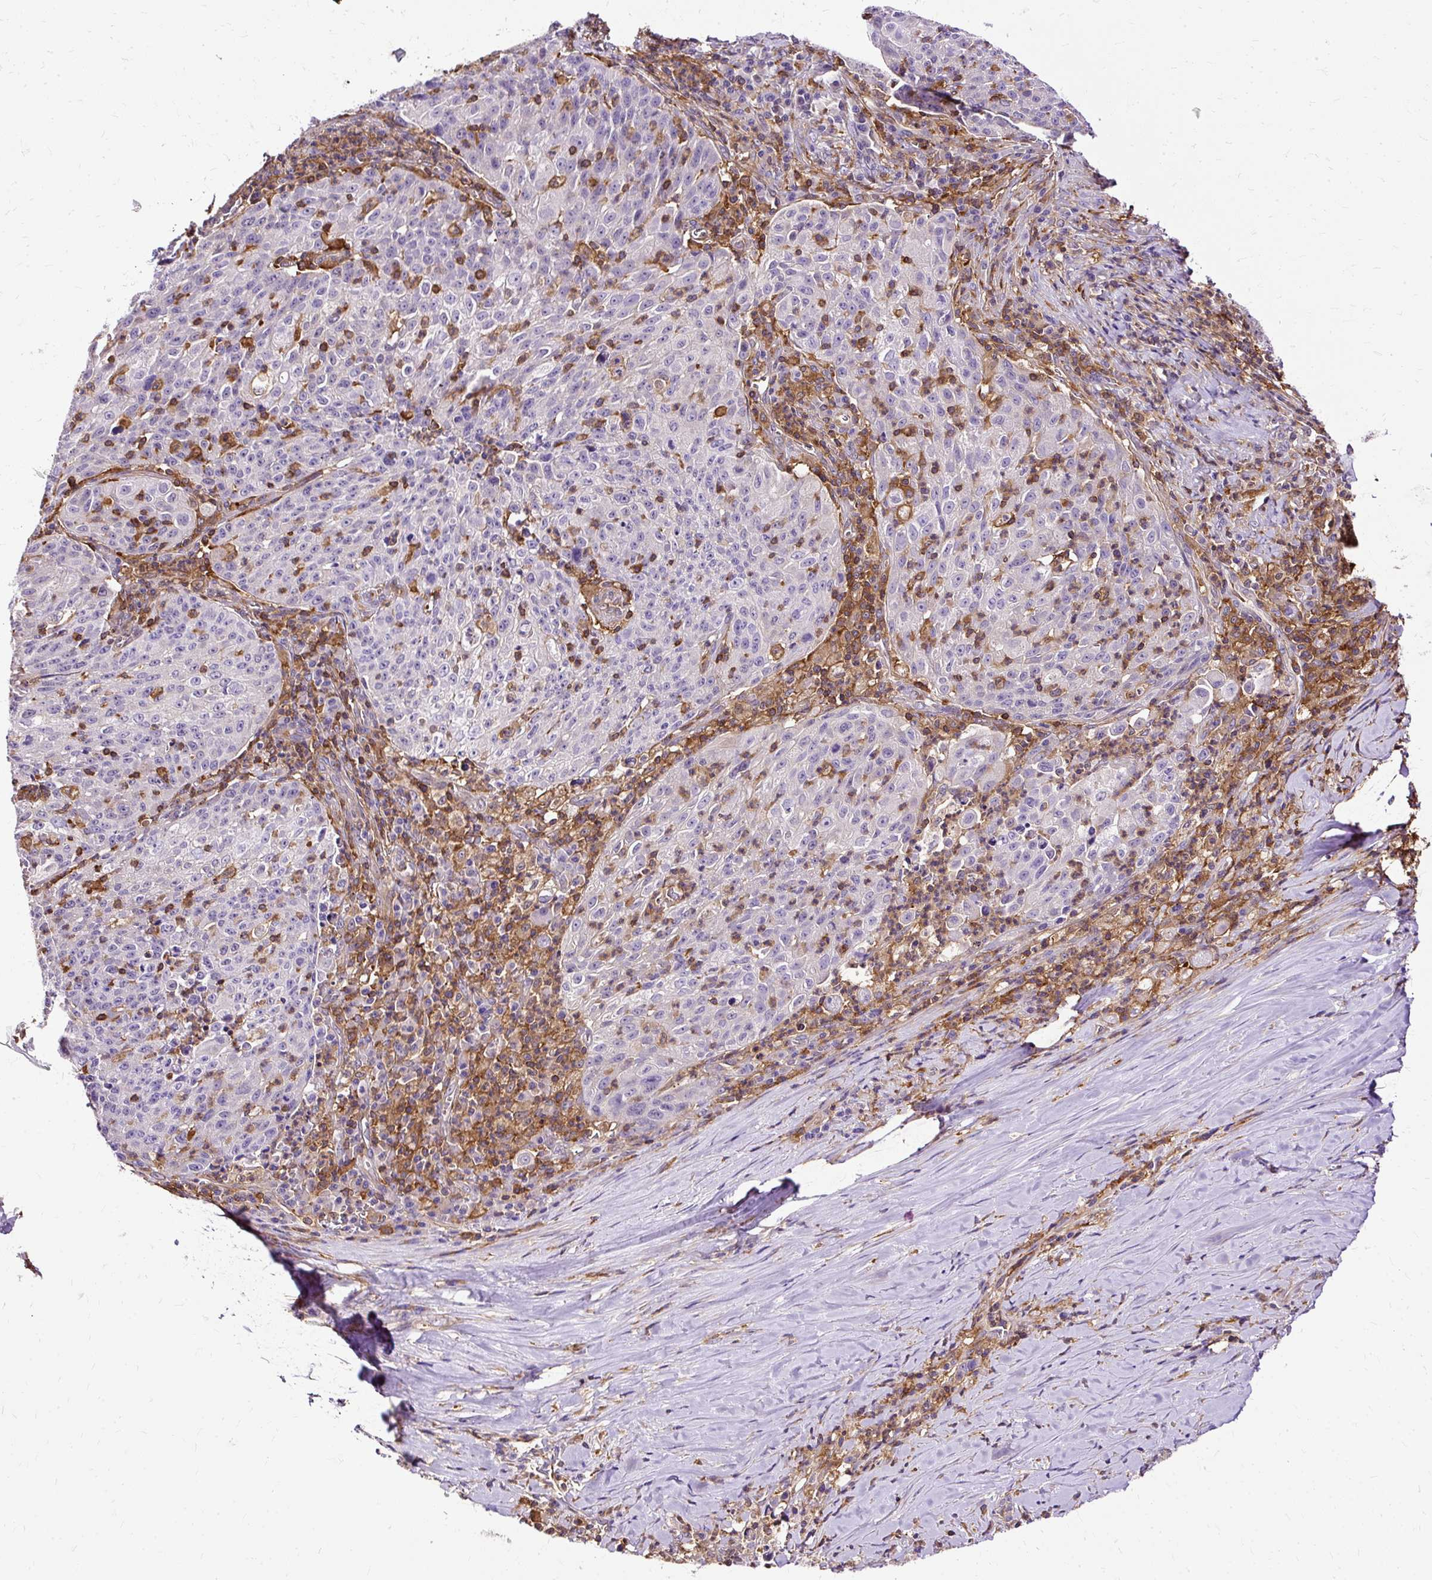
{"staining": {"intensity": "negative", "quantity": "none", "location": "none"}, "tissue": "lung cancer", "cell_type": "Tumor cells", "image_type": "cancer", "snomed": [{"axis": "morphology", "description": "Squamous cell carcinoma, NOS"}, {"axis": "morphology", "description": "Squamous cell carcinoma, metastatic, NOS"}, {"axis": "topography", "description": "Bronchus"}, {"axis": "topography", "description": "Lung"}], "caption": "DAB immunohistochemical staining of lung cancer demonstrates no significant positivity in tumor cells. (DAB (3,3'-diaminobenzidine) IHC visualized using brightfield microscopy, high magnification).", "gene": "TWF2", "patient": {"sex": "male", "age": 62}}